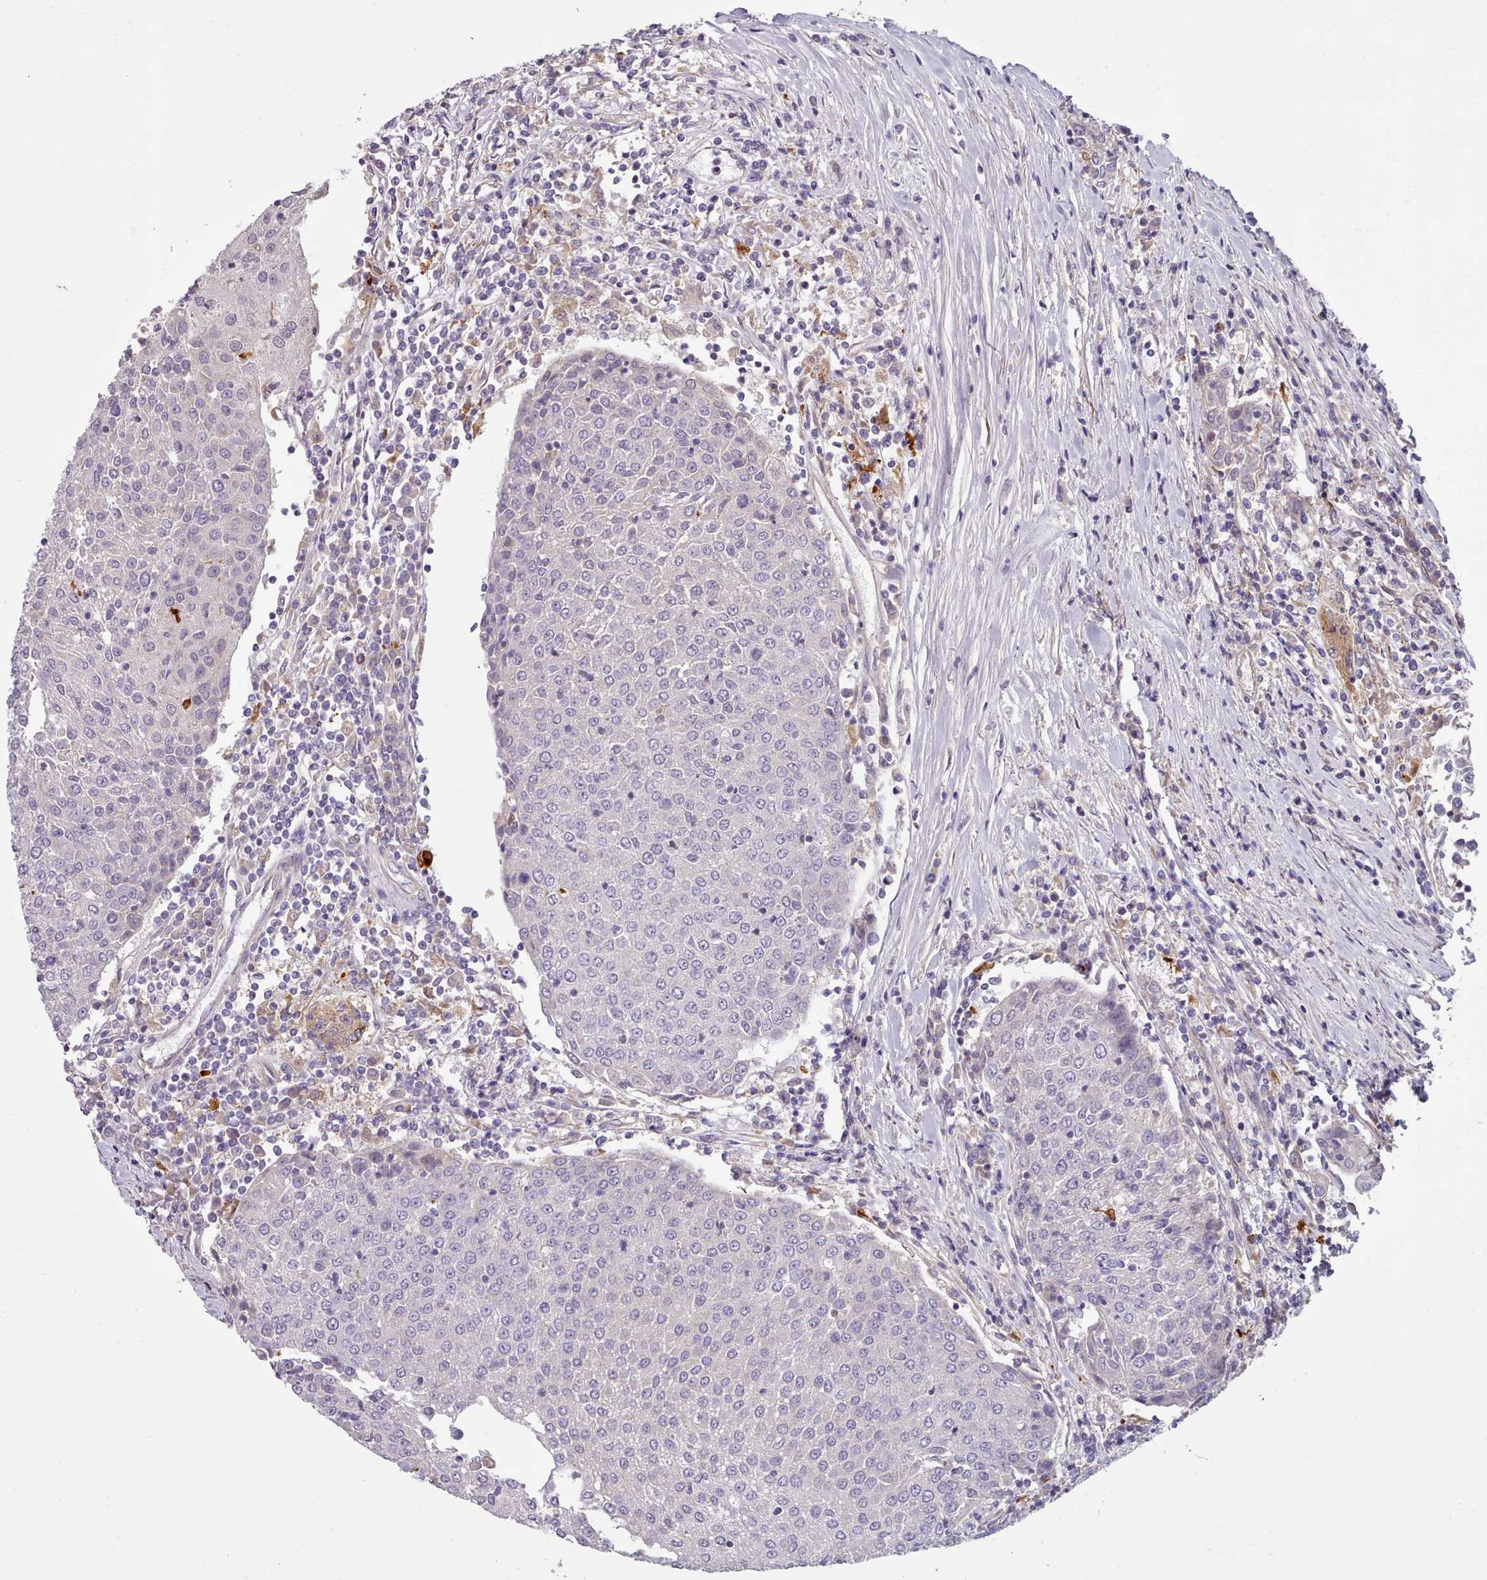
{"staining": {"intensity": "negative", "quantity": "none", "location": "none"}, "tissue": "urothelial cancer", "cell_type": "Tumor cells", "image_type": "cancer", "snomed": [{"axis": "morphology", "description": "Urothelial carcinoma, High grade"}, {"axis": "topography", "description": "Urinary bladder"}], "caption": "High power microscopy photomicrograph of an immunohistochemistry (IHC) histopathology image of urothelial cancer, revealing no significant positivity in tumor cells.", "gene": "DPF1", "patient": {"sex": "female", "age": 85}}